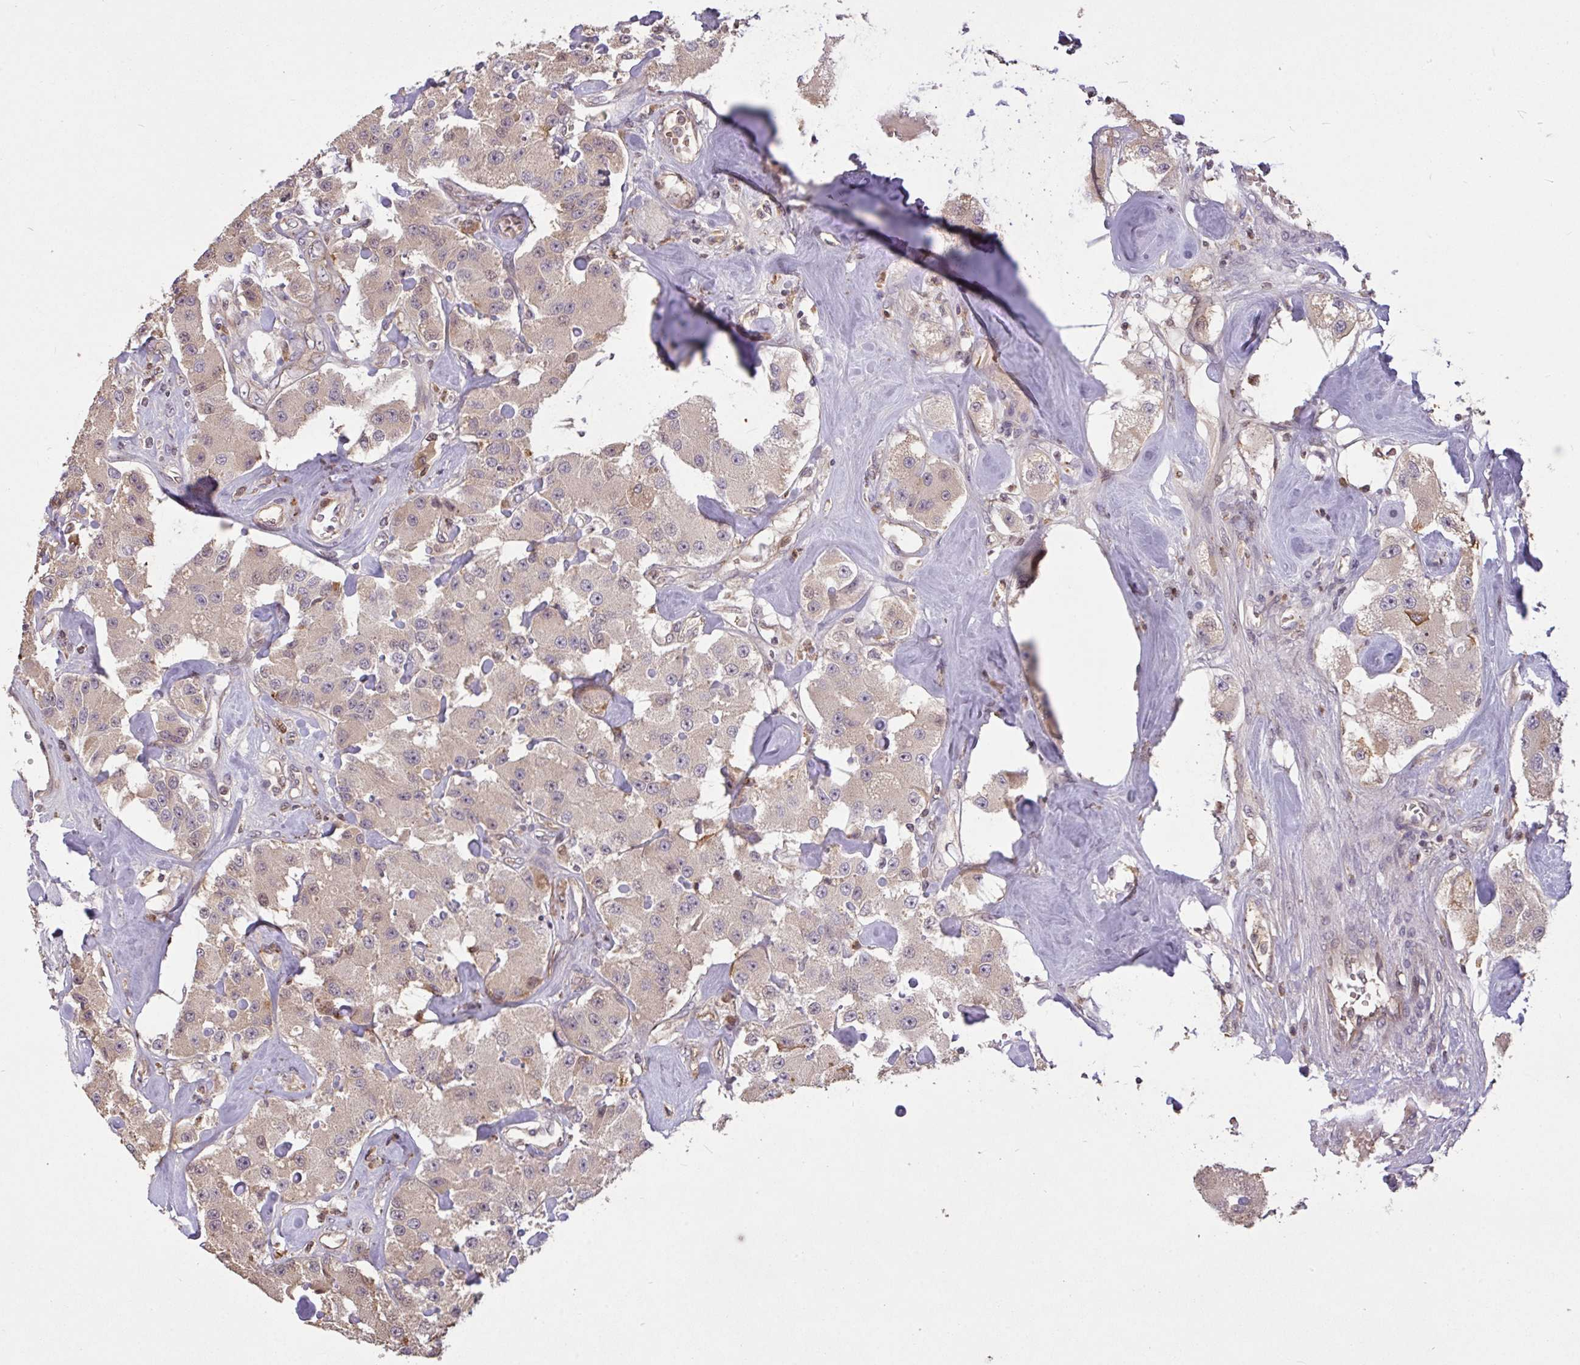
{"staining": {"intensity": "negative", "quantity": "none", "location": "none"}, "tissue": "carcinoid", "cell_type": "Tumor cells", "image_type": "cancer", "snomed": [{"axis": "morphology", "description": "Carcinoid, malignant, NOS"}, {"axis": "topography", "description": "Pancreas"}], "caption": "An immunohistochemistry (IHC) photomicrograph of carcinoid is shown. There is no staining in tumor cells of carcinoid. The staining was performed using DAB to visualize the protein expression in brown, while the nuclei were stained in blue with hematoxylin (Magnification: 20x).", "gene": "FCER1A", "patient": {"sex": "male", "age": 41}}